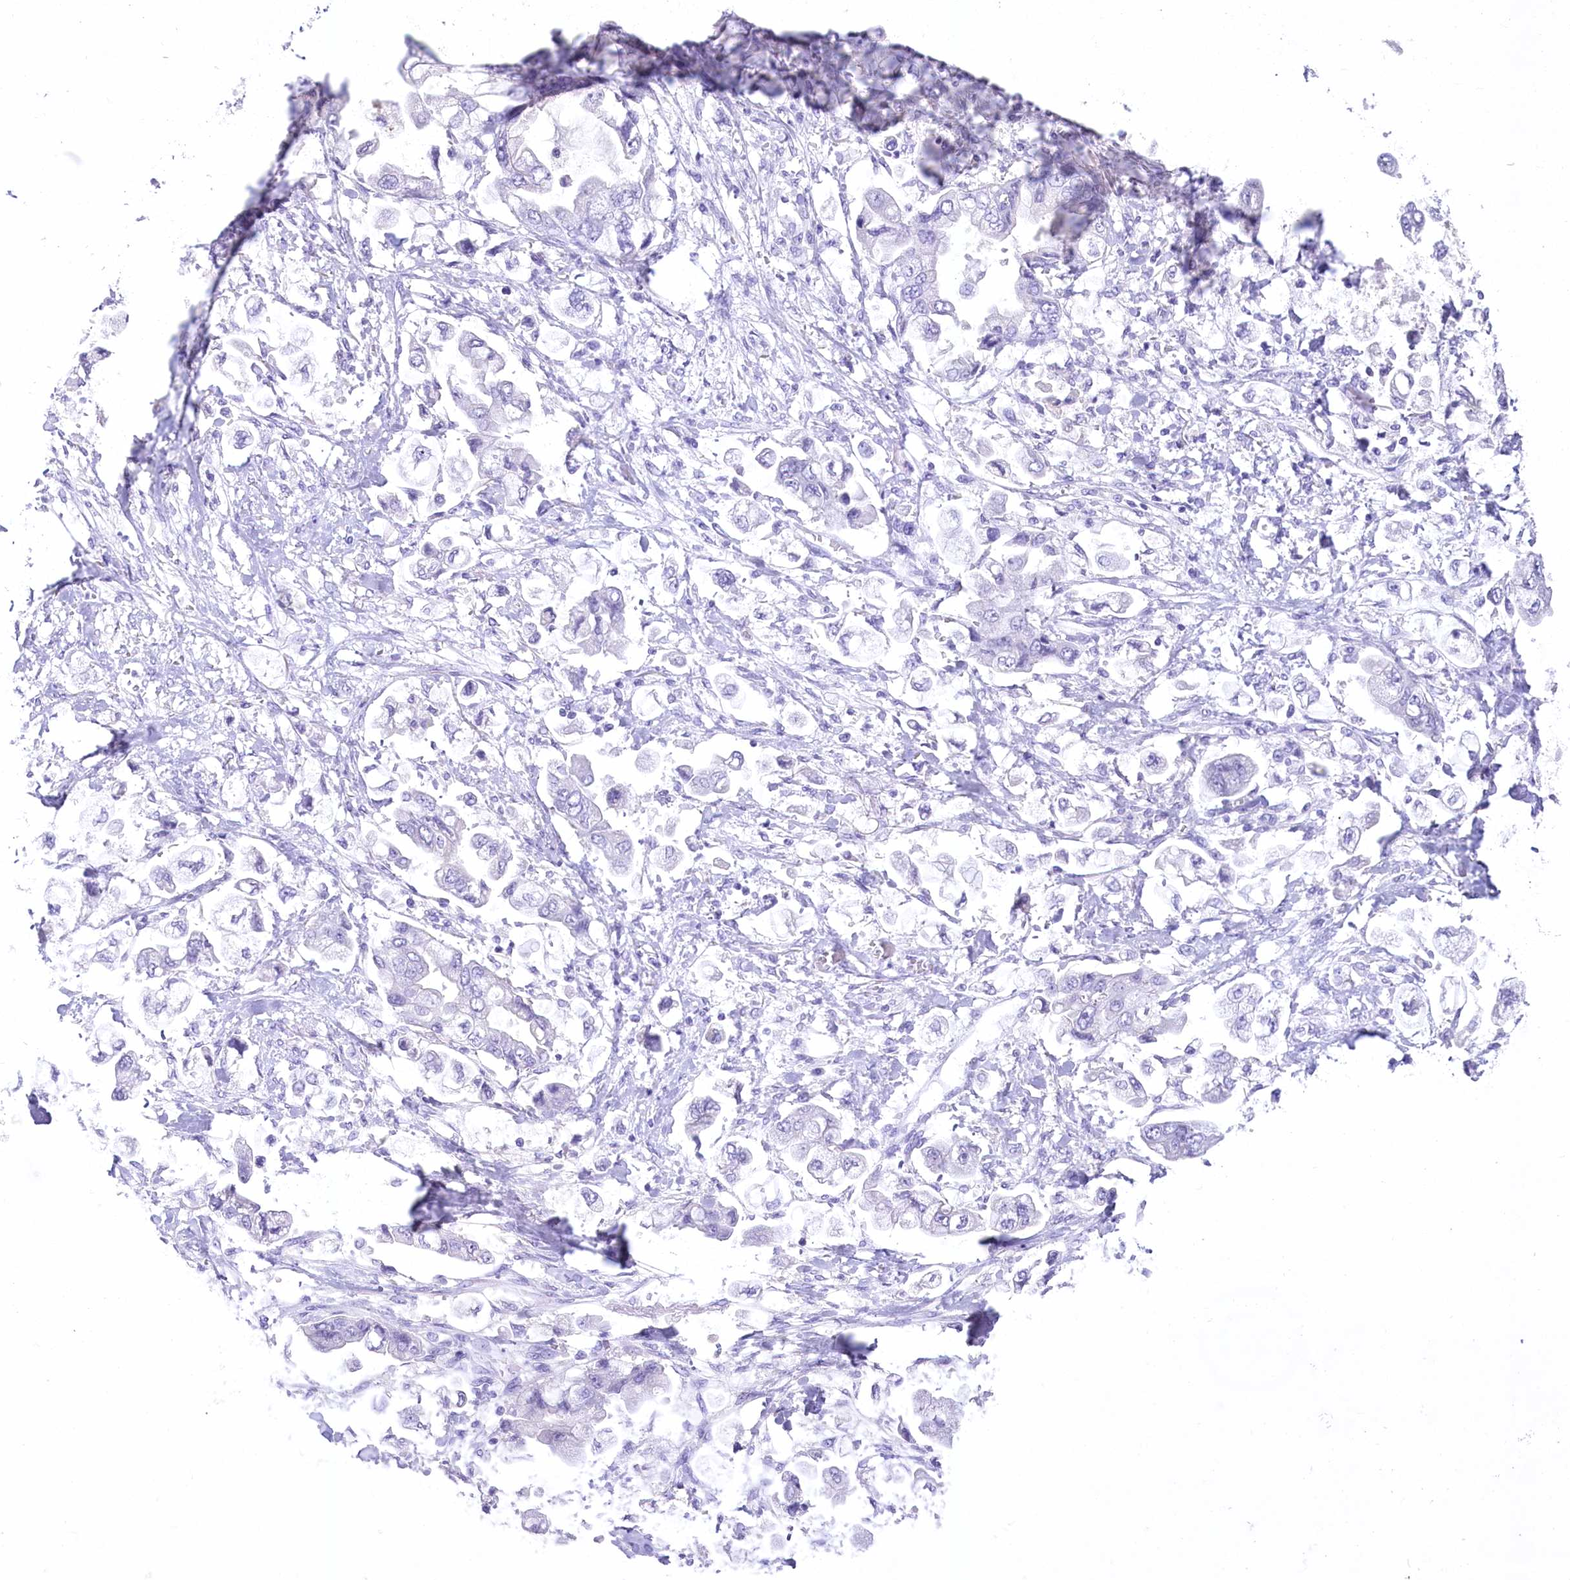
{"staining": {"intensity": "negative", "quantity": "none", "location": "none"}, "tissue": "stomach cancer", "cell_type": "Tumor cells", "image_type": "cancer", "snomed": [{"axis": "morphology", "description": "Adenocarcinoma, NOS"}, {"axis": "topography", "description": "Stomach"}], "caption": "Tumor cells show no significant expression in stomach cancer (adenocarcinoma).", "gene": "PBLD", "patient": {"sex": "male", "age": 62}}